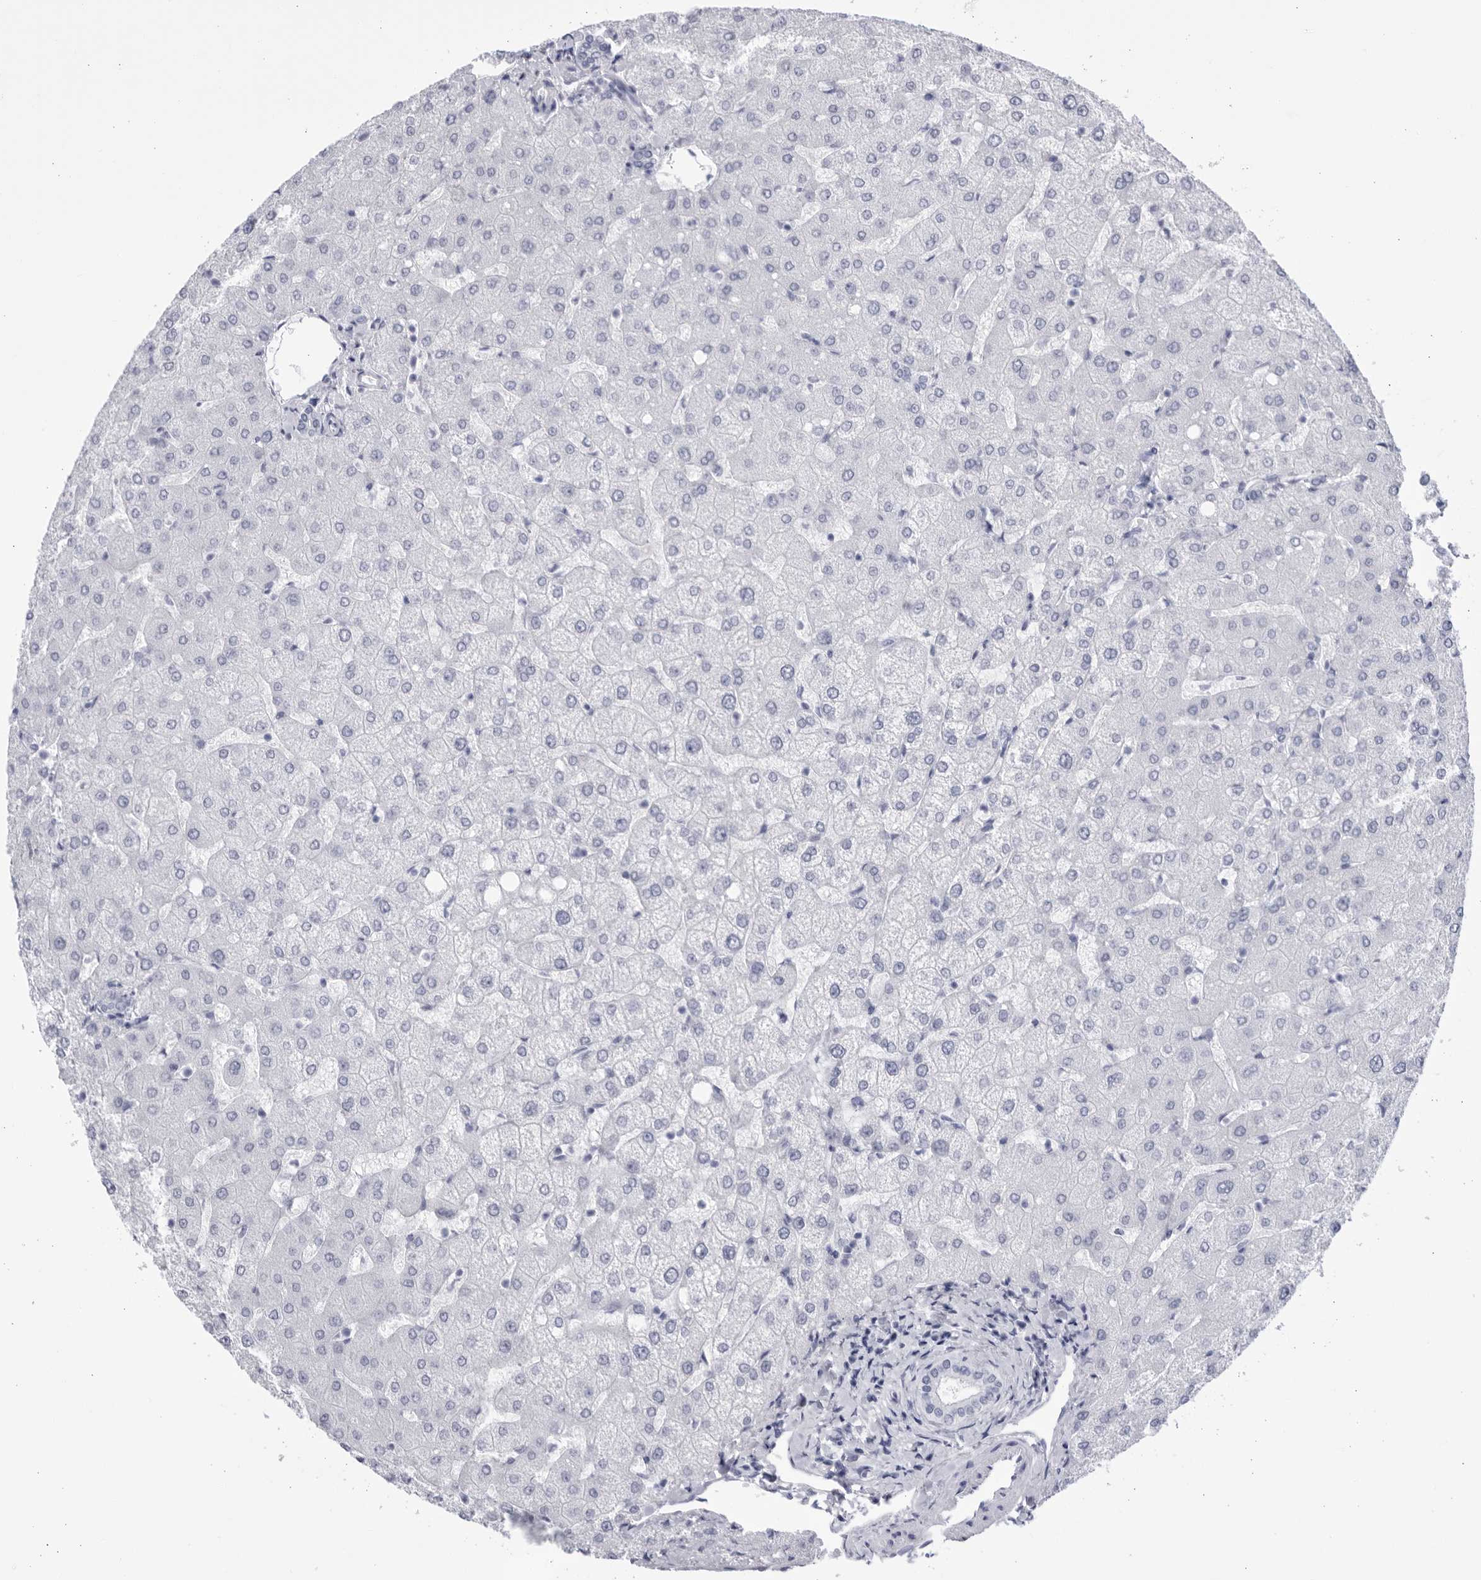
{"staining": {"intensity": "negative", "quantity": "none", "location": "none"}, "tissue": "liver", "cell_type": "Cholangiocytes", "image_type": "normal", "snomed": [{"axis": "morphology", "description": "Normal tissue, NOS"}, {"axis": "topography", "description": "Liver"}], "caption": "A photomicrograph of human liver is negative for staining in cholangiocytes. (Brightfield microscopy of DAB (3,3'-diaminobenzidine) immunohistochemistry (IHC) at high magnification).", "gene": "CCDC181", "patient": {"sex": "female", "age": 54}}